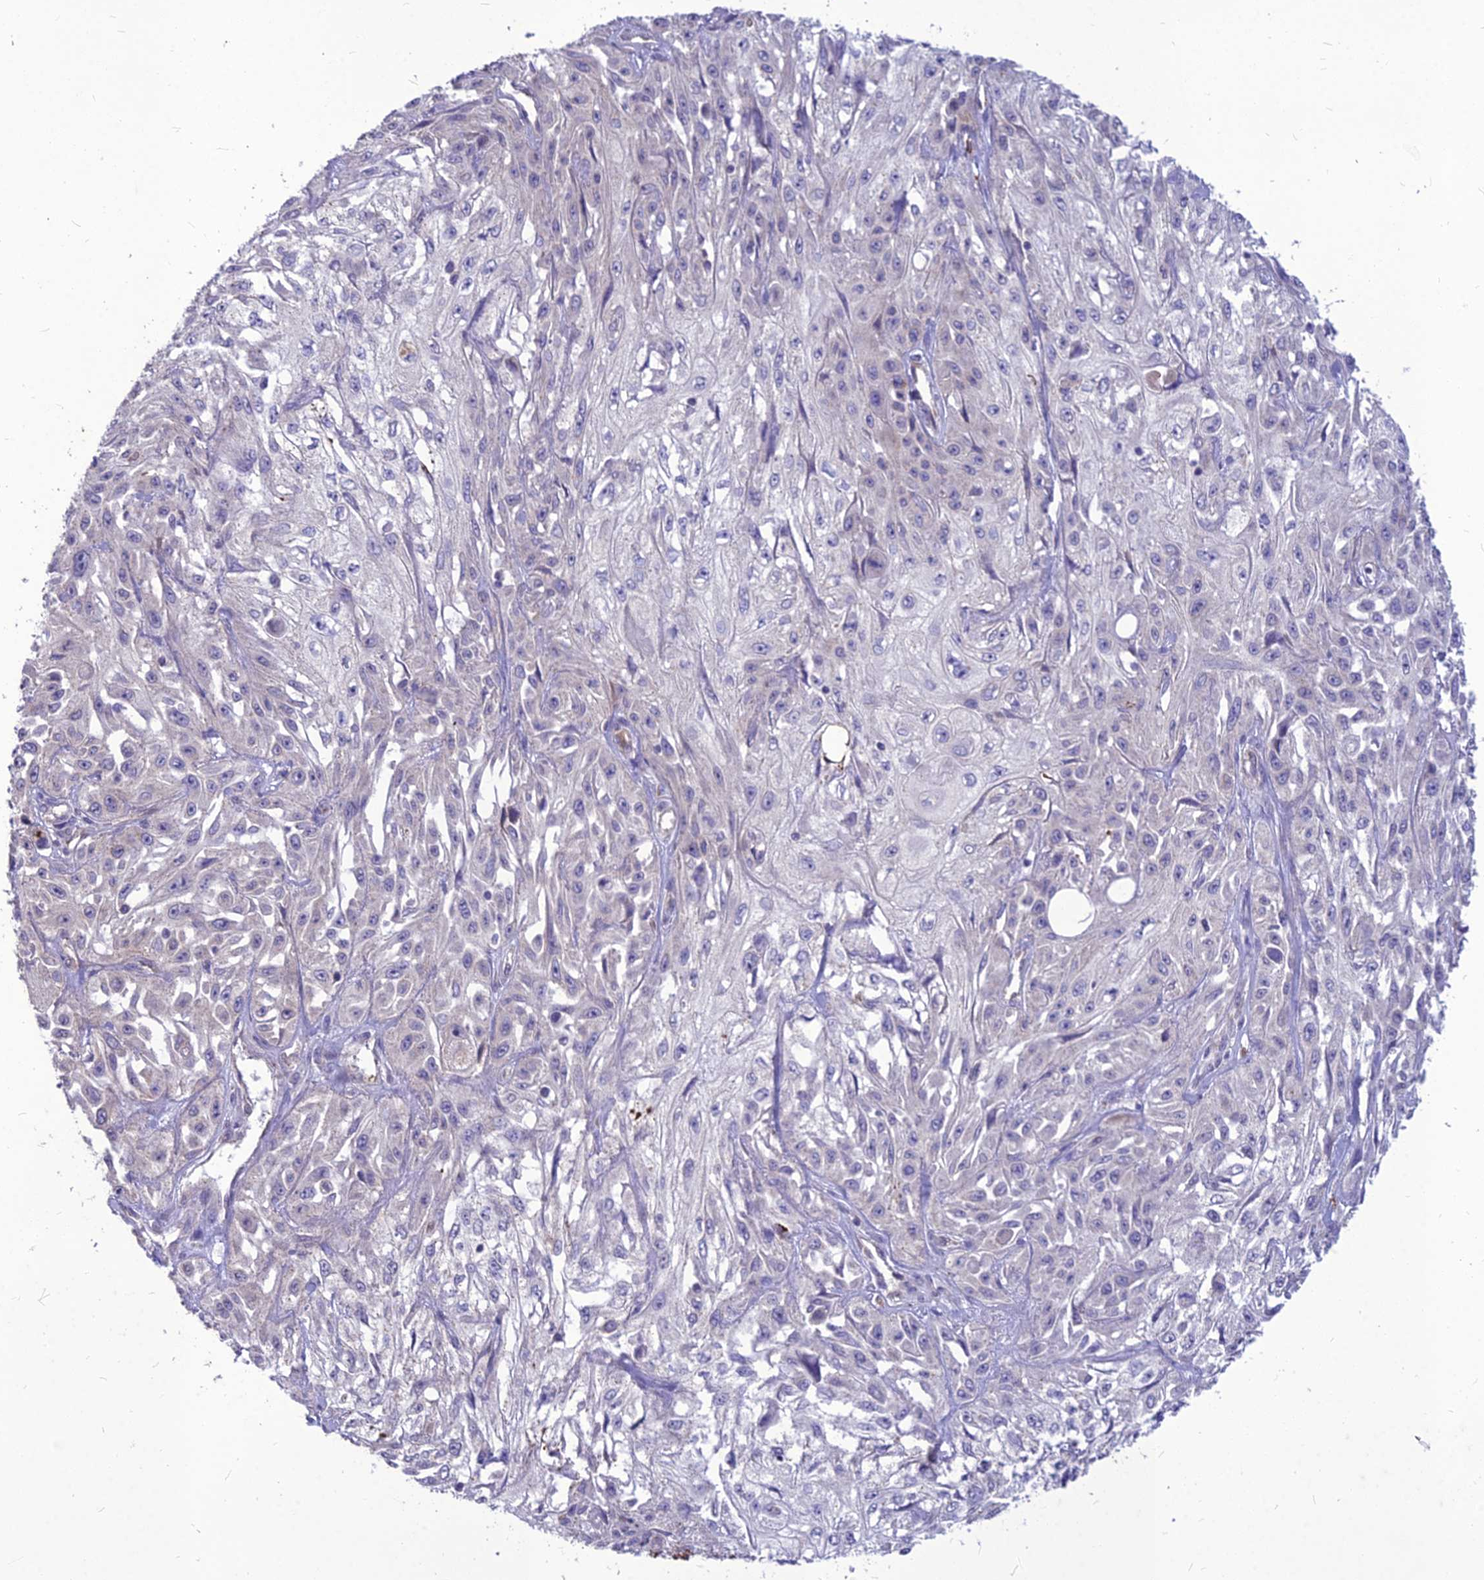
{"staining": {"intensity": "negative", "quantity": "none", "location": "none"}, "tissue": "skin cancer", "cell_type": "Tumor cells", "image_type": "cancer", "snomed": [{"axis": "morphology", "description": "Squamous cell carcinoma, NOS"}, {"axis": "morphology", "description": "Squamous cell carcinoma, metastatic, NOS"}, {"axis": "topography", "description": "Skin"}, {"axis": "topography", "description": "Lymph node"}], "caption": "The immunohistochemistry (IHC) photomicrograph has no significant expression in tumor cells of skin cancer tissue. (Stains: DAB (3,3'-diaminobenzidine) IHC with hematoxylin counter stain, Microscopy: brightfield microscopy at high magnification).", "gene": "PCED1B", "patient": {"sex": "male", "age": 75}}